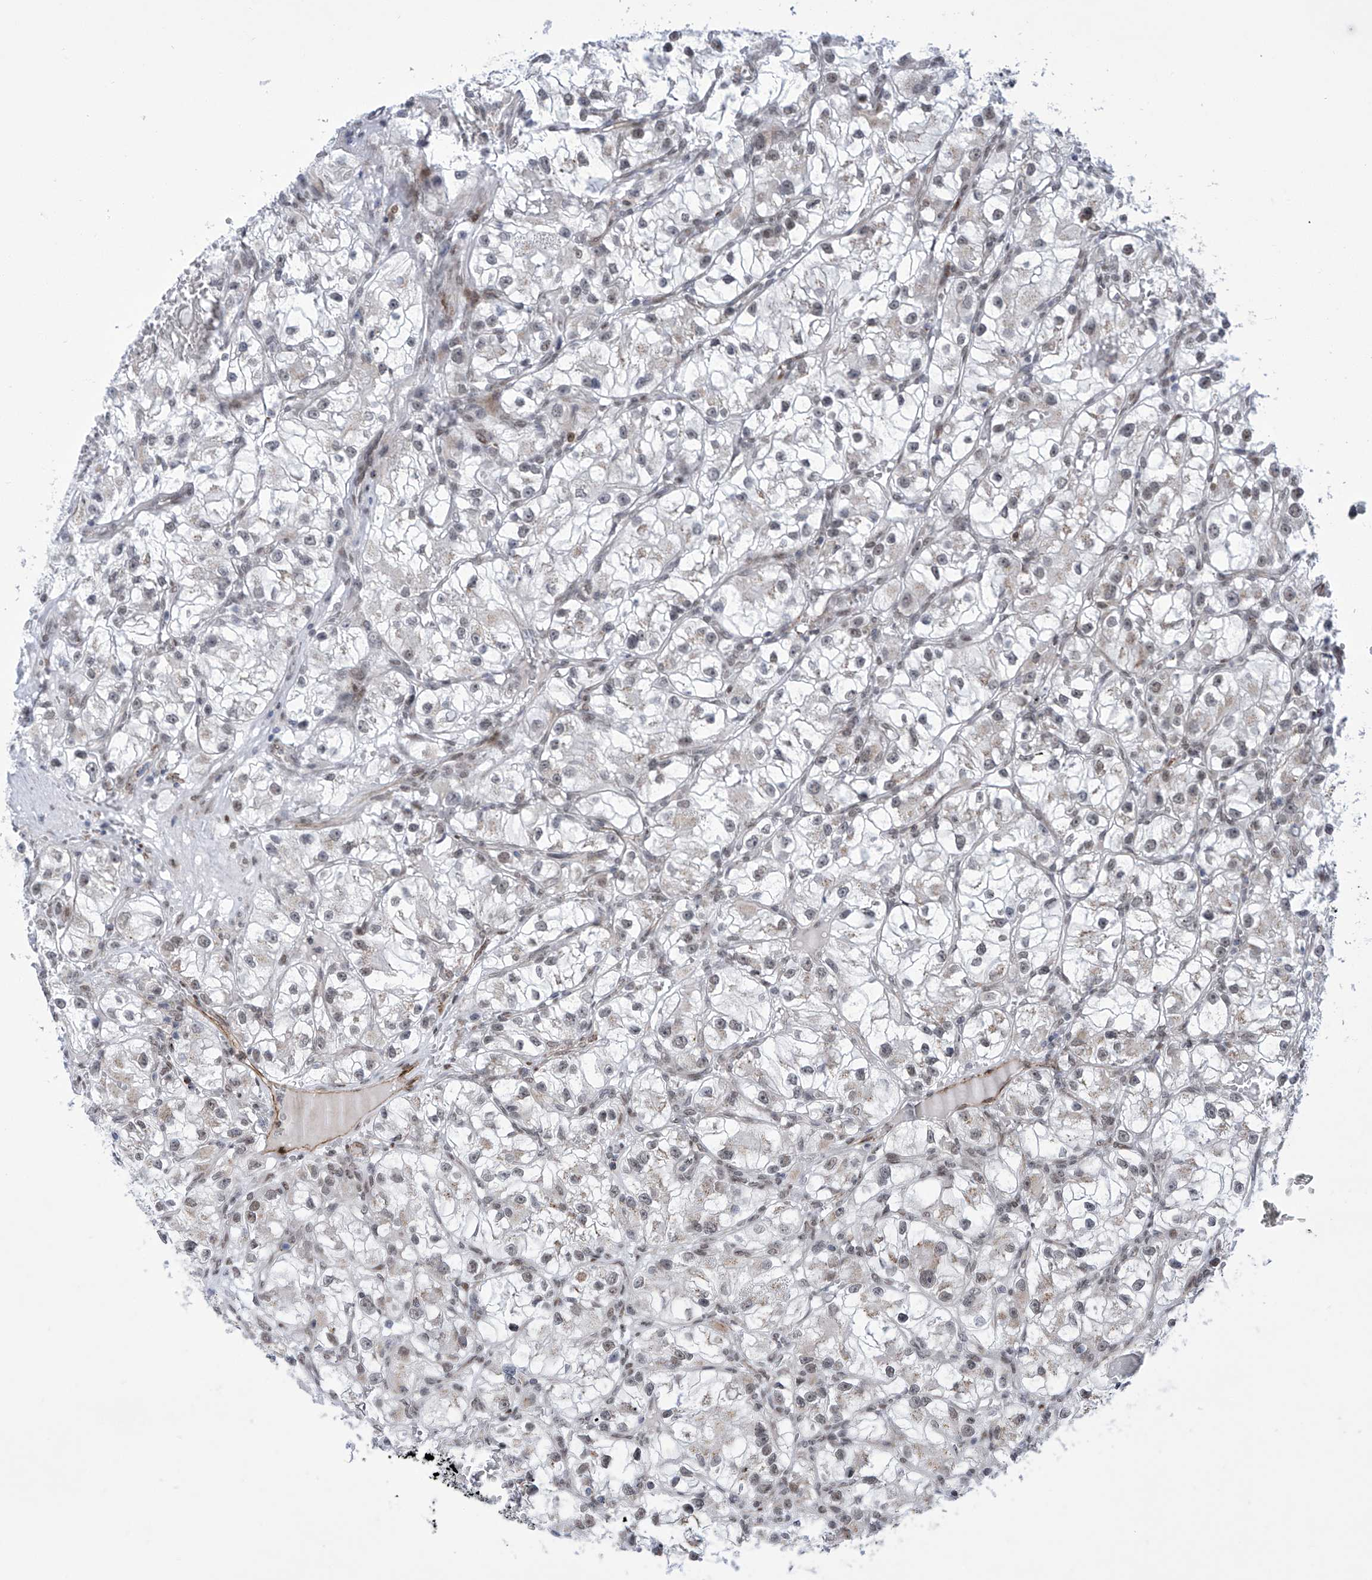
{"staining": {"intensity": "weak", "quantity": "<25%", "location": "nuclear"}, "tissue": "renal cancer", "cell_type": "Tumor cells", "image_type": "cancer", "snomed": [{"axis": "morphology", "description": "Adenocarcinoma, NOS"}, {"axis": "topography", "description": "Kidney"}], "caption": "This is an IHC image of adenocarcinoma (renal). There is no expression in tumor cells.", "gene": "CEP290", "patient": {"sex": "female", "age": 57}}